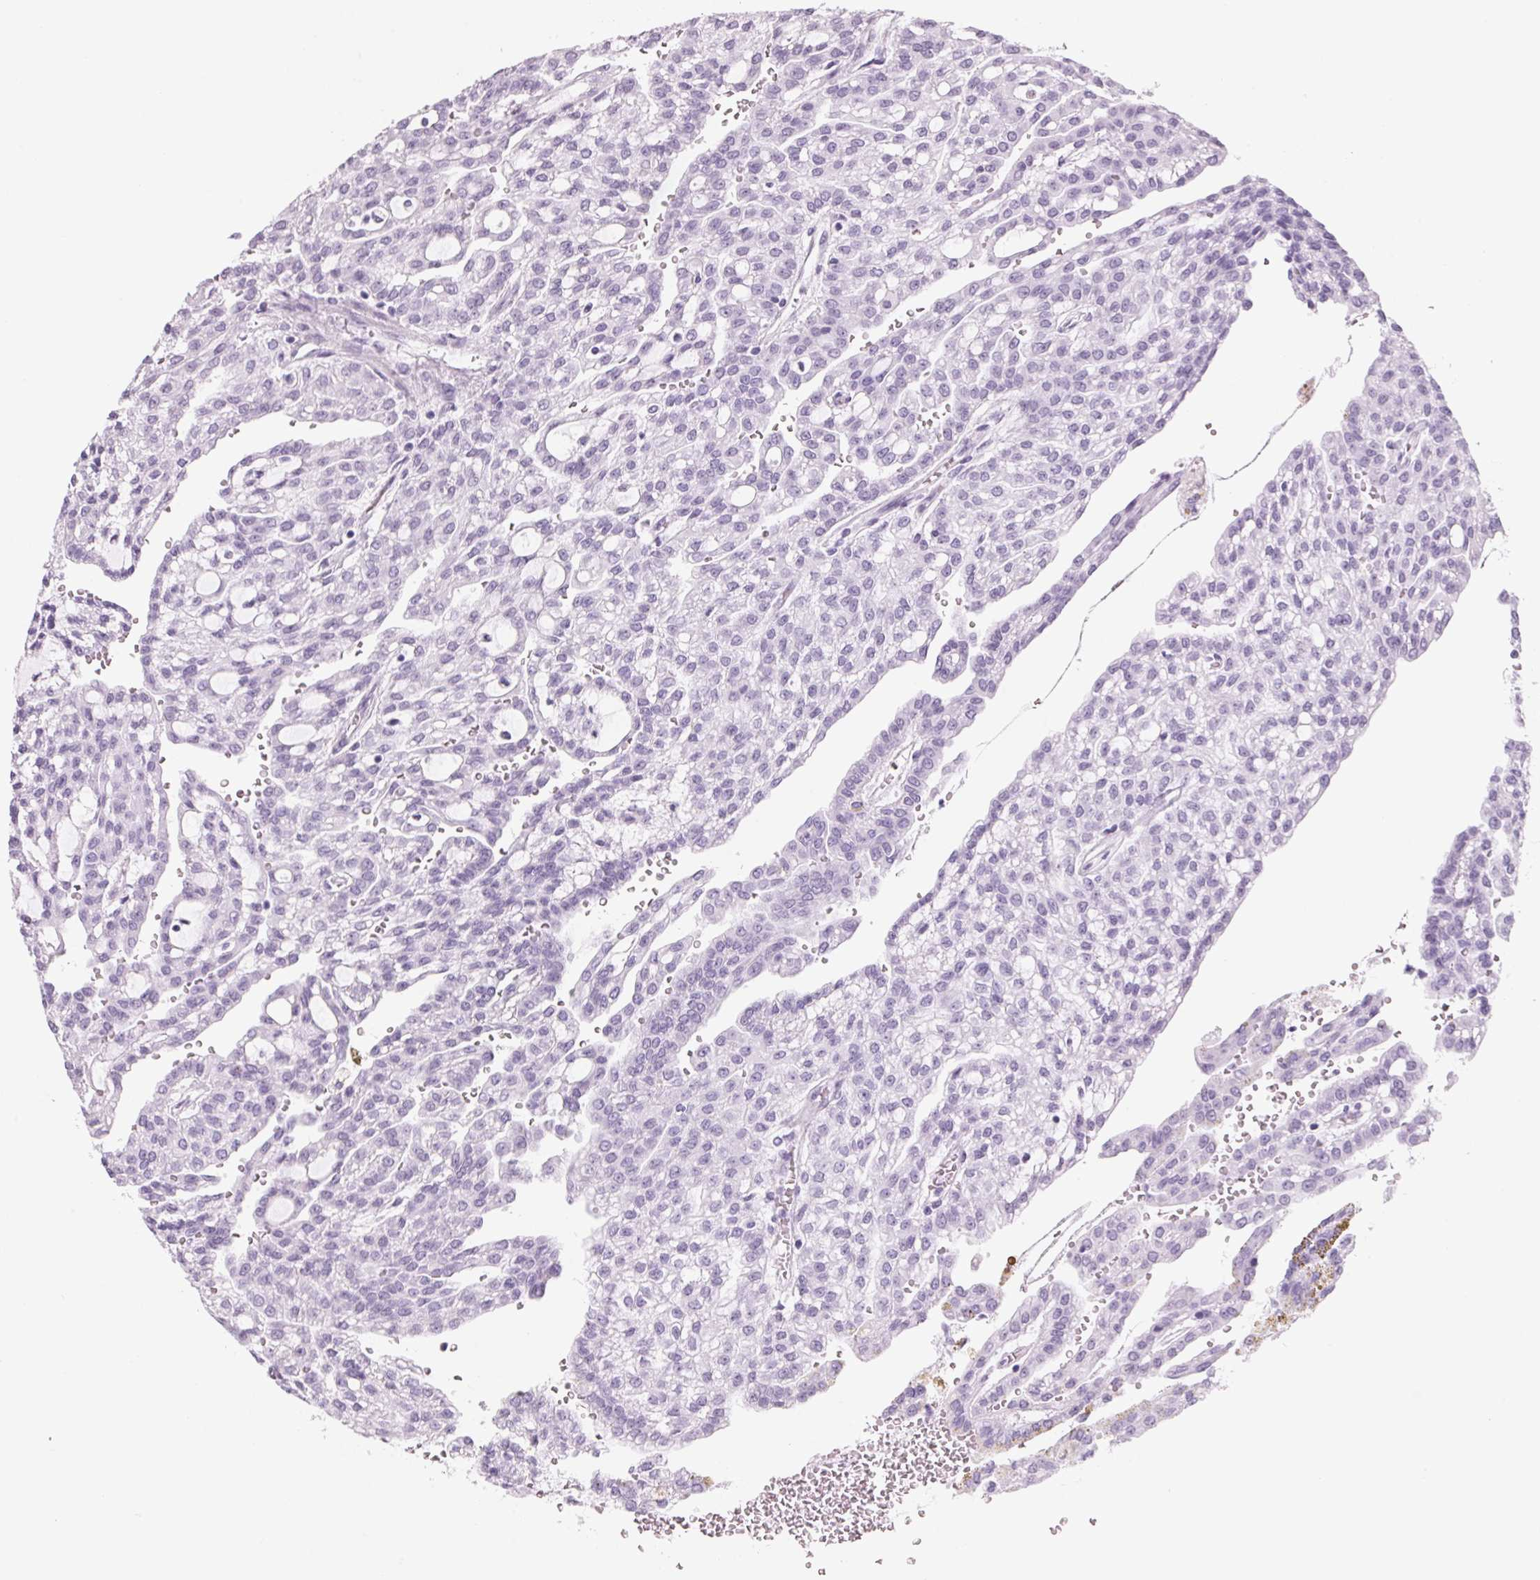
{"staining": {"intensity": "negative", "quantity": "none", "location": "none"}, "tissue": "renal cancer", "cell_type": "Tumor cells", "image_type": "cancer", "snomed": [{"axis": "morphology", "description": "Adenocarcinoma, NOS"}, {"axis": "topography", "description": "Kidney"}], "caption": "DAB (3,3'-diaminobenzidine) immunohistochemical staining of human renal adenocarcinoma exhibits no significant positivity in tumor cells. Brightfield microscopy of immunohistochemistry stained with DAB (3,3'-diaminobenzidine) (brown) and hematoxylin (blue), captured at high magnification.", "gene": "ADAM20", "patient": {"sex": "male", "age": 63}}